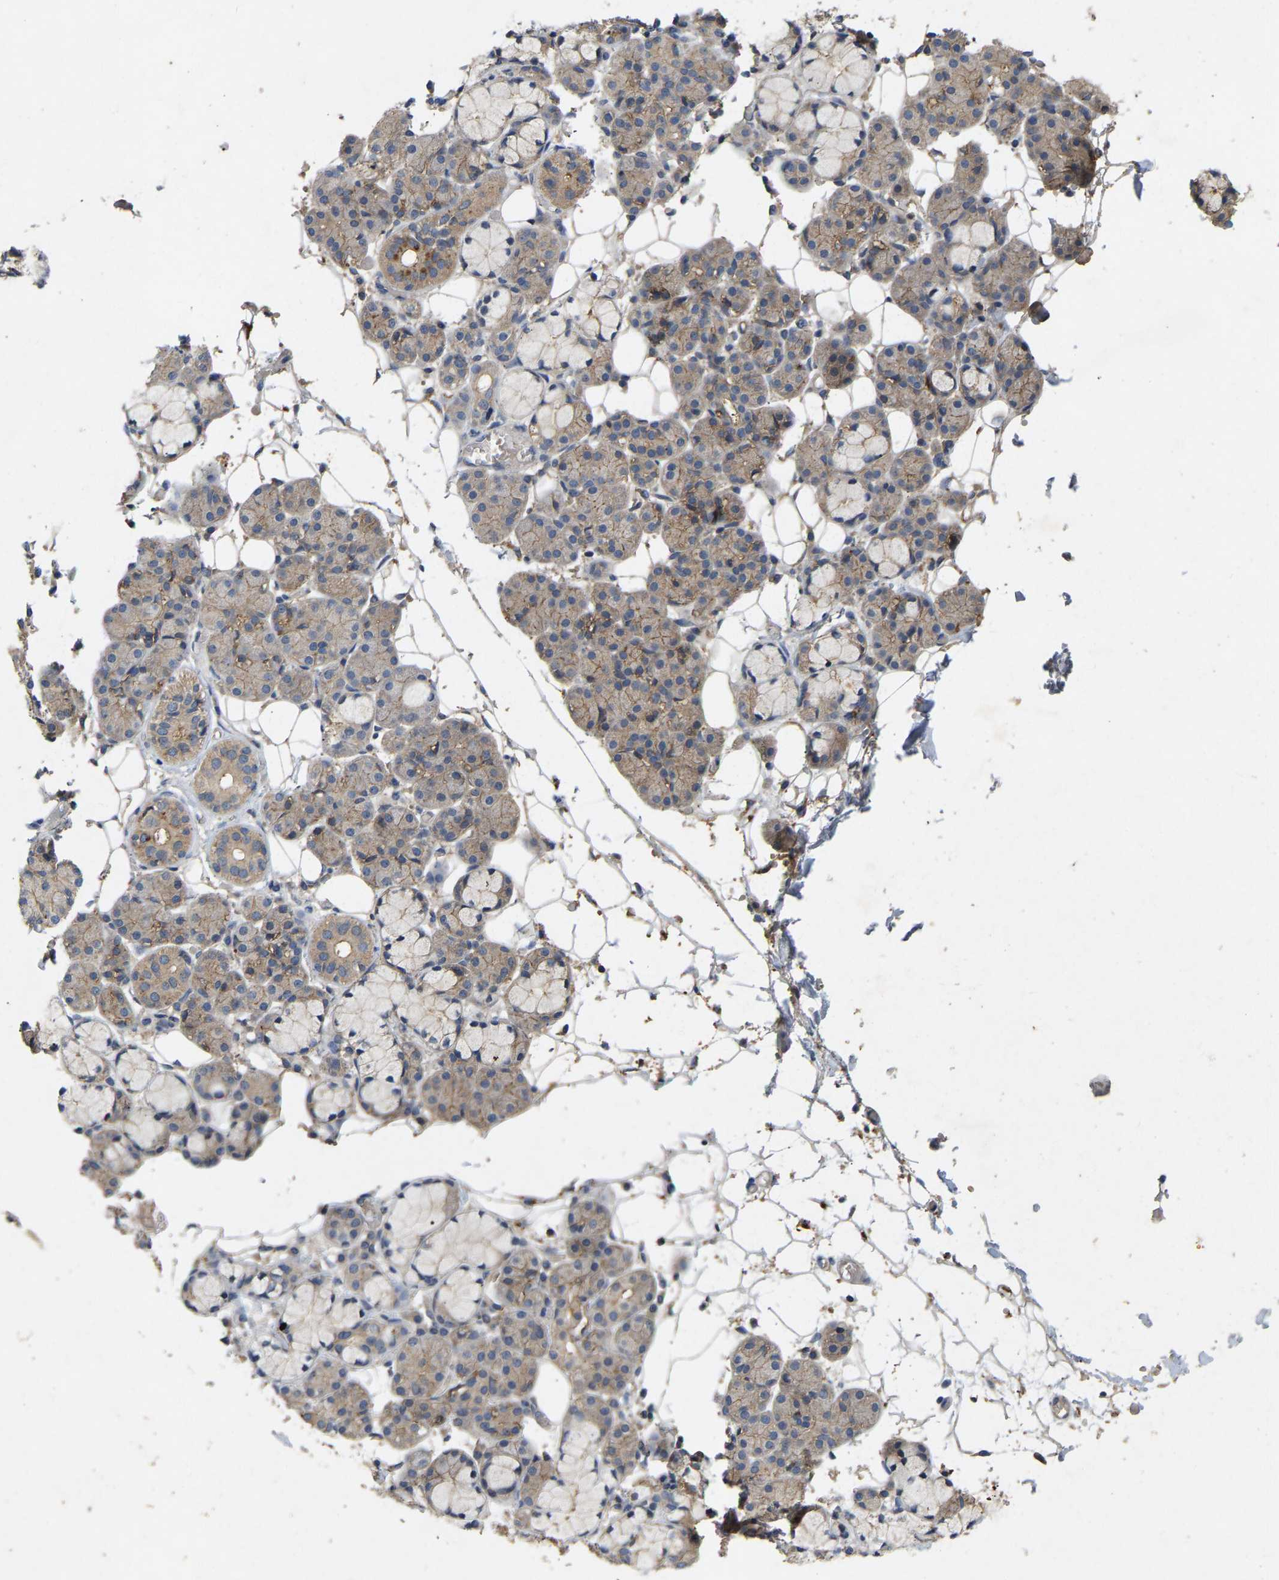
{"staining": {"intensity": "weak", "quantity": "25%-75%", "location": "cytoplasmic/membranous"}, "tissue": "salivary gland", "cell_type": "Glandular cells", "image_type": "normal", "snomed": [{"axis": "morphology", "description": "Normal tissue, NOS"}, {"axis": "topography", "description": "Salivary gland"}], "caption": "Protein expression analysis of unremarkable human salivary gland reveals weak cytoplasmic/membranous positivity in approximately 25%-75% of glandular cells. (IHC, brightfield microscopy, high magnification).", "gene": "LPAR2", "patient": {"sex": "male", "age": 63}}